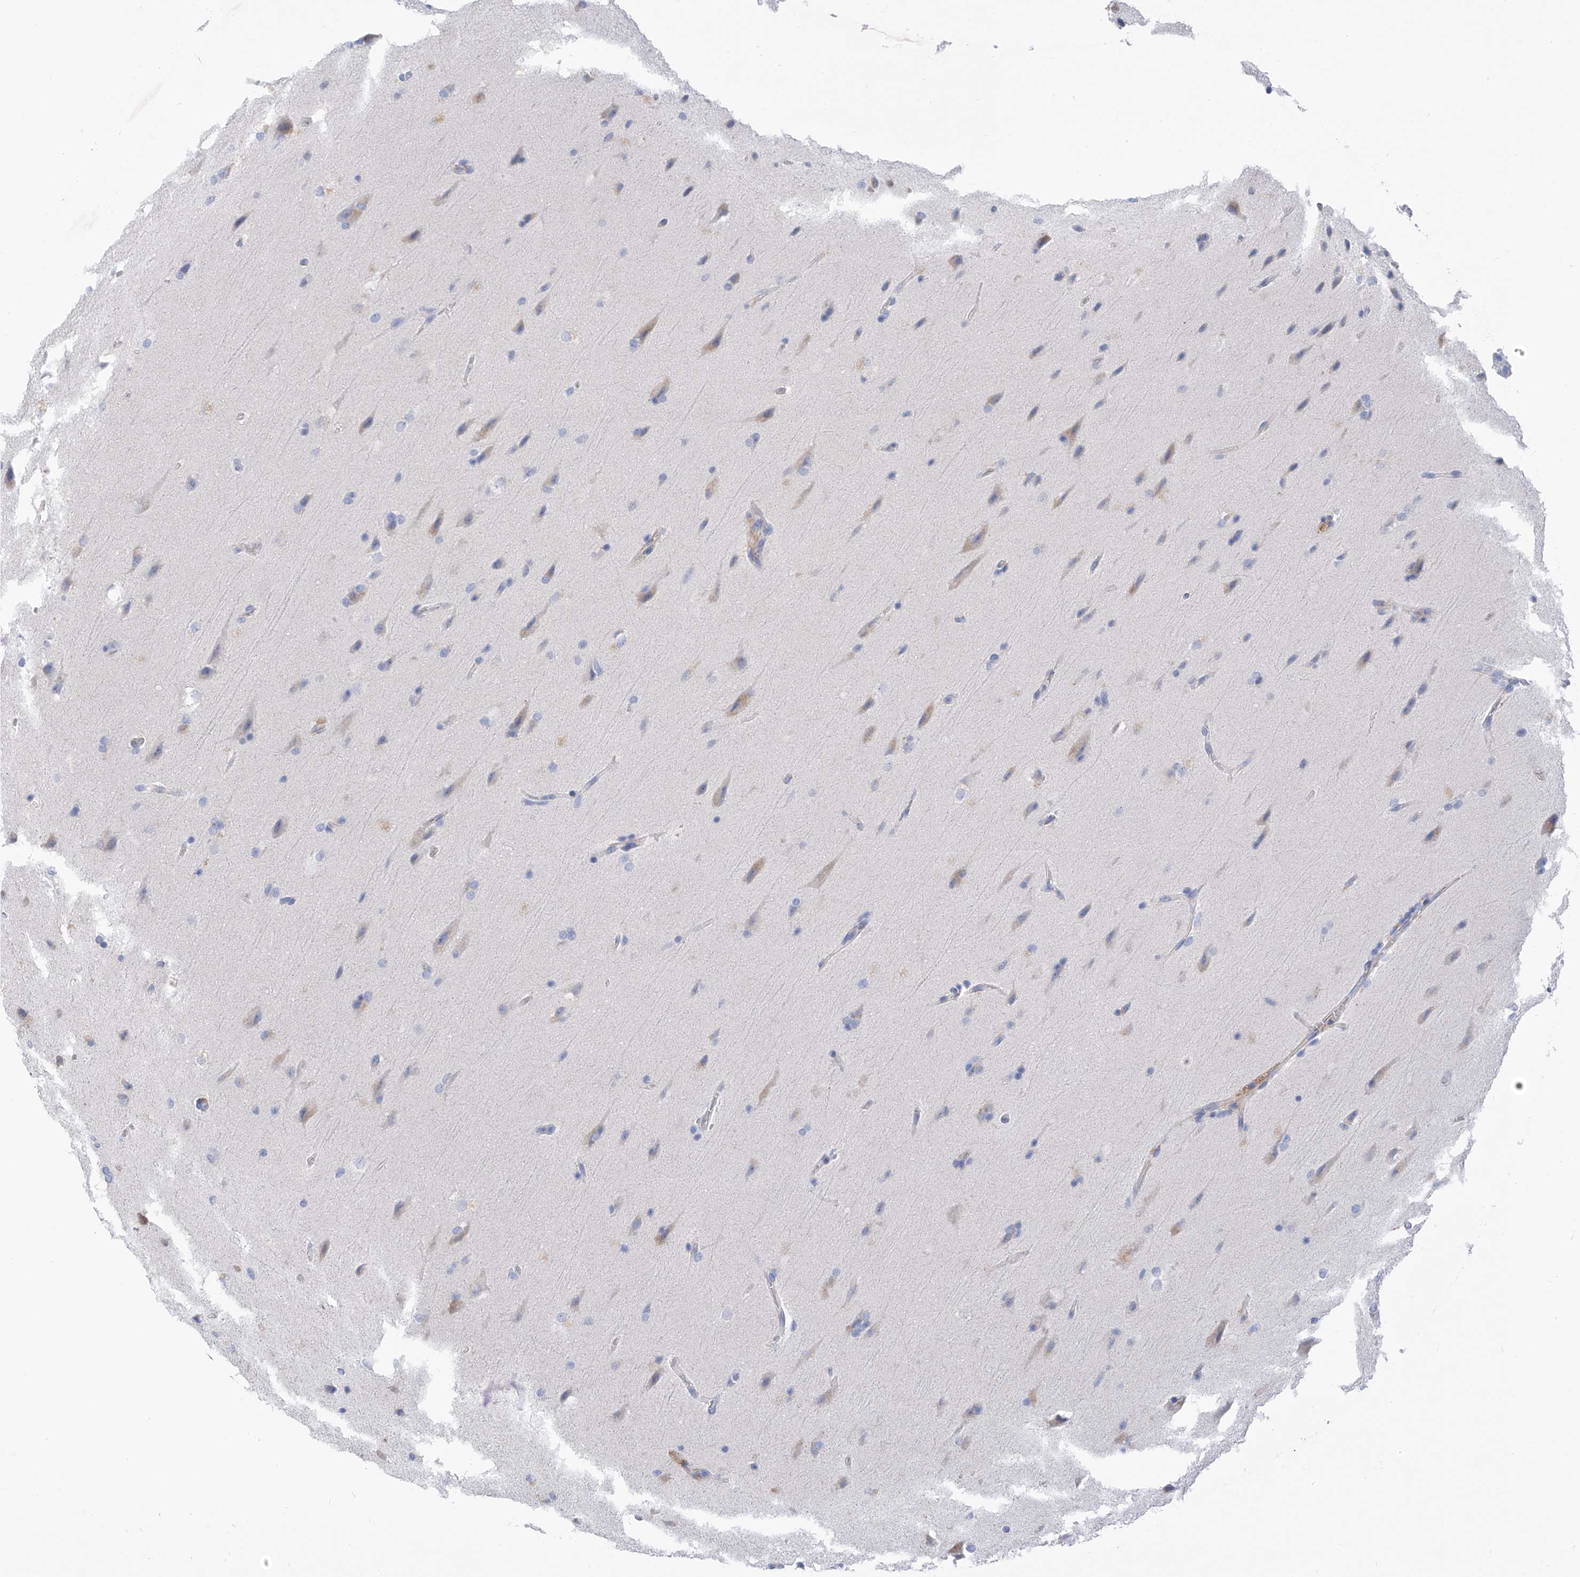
{"staining": {"intensity": "negative", "quantity": "none", "location": "none"}, "tissue": "glioma", "cell_type": "Tumor cells", "image_type": "cancer", "snomed": [{"axis": "morphology", "description": "Glioma, malignant, Low grade"}, {"axis": "topography", "description": "Brain"}], "caption": "An immunohistochemistry (IHC) photomicrograph of malignant glioma (low-grade) is shown. There is no staining in tumor cells of malignant glioma (low-grade).", "gene": "ITGA9", "patient": {"sex": "female", "age": 37}}